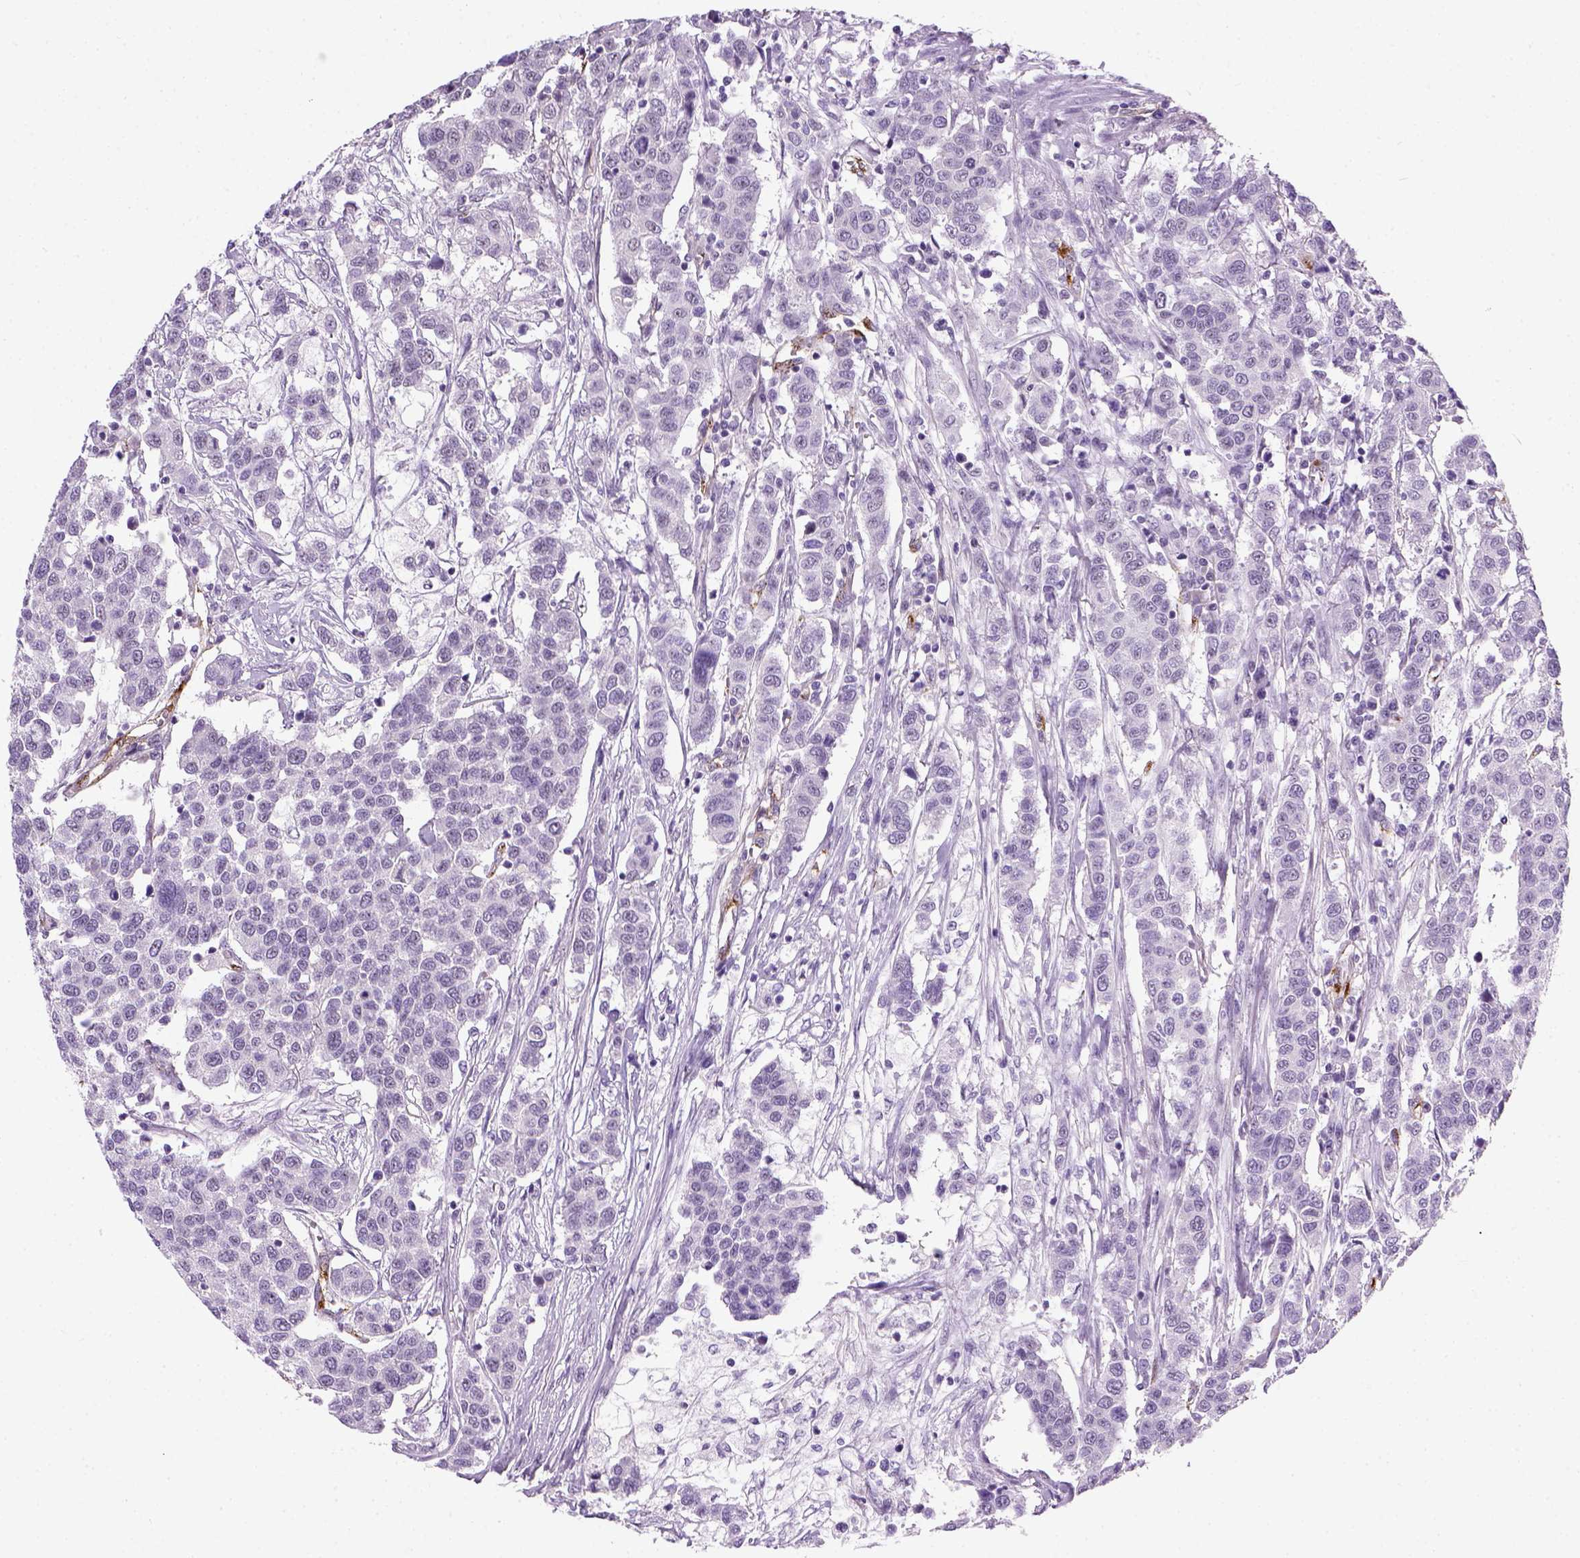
{"staining": {"intensity": "negative", "quantity": "none", "location": "none"}, "tissue": "urothelial cancer", "cell_type": "Tumor cells", "image_type": "cancer", "snomed": [{"axis": "morphology", "description": "Urothelial carcinoma, High grade"}, {"axis": "topography", "description": "Urinary bladder"}], "caption": "A photomicrograph of urothelial cancer stained for a protein reveals no brown staining in tumor cells.", "gene": "VWF", "patient": {"sex": "female", "age": 58}}